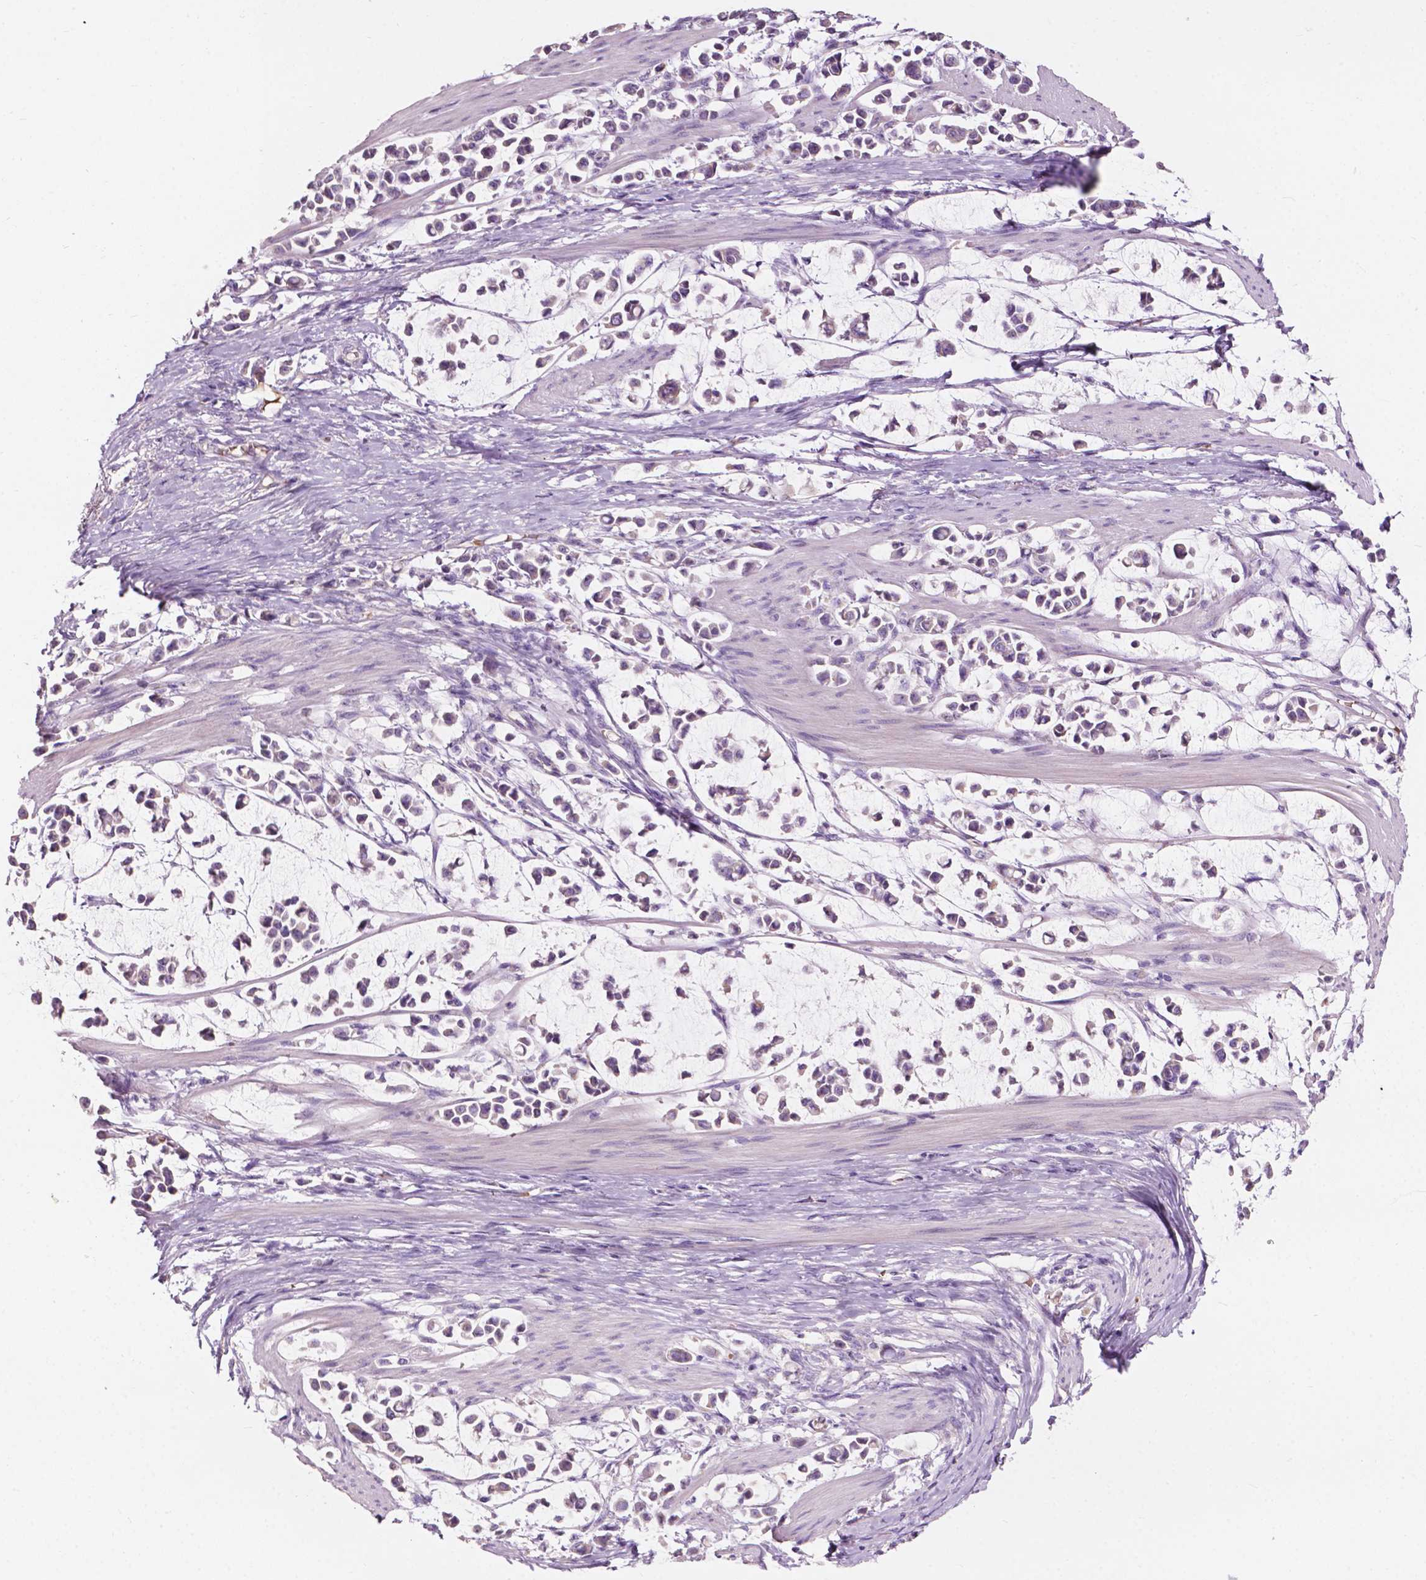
{"staining": {"intensity": "weak", "quantity": "<25%", "location": "cytoplasmic/membranous"}, "tissue": "stomach cancer", "cell_type": "Tumor cells", "image_type": "cancer", "snomed": [{"axis": "morphology", "description": "Adenocarcinoma, NOS"}, {"axis": "topography", "description": "Stomach"}], "caption": "IHC photomicrograph of neoplastic tissue: stomach cancer stained with DAB (3,3'-diaminobenzidine) reveals no significant protein expression in tumor cells.", "gene": "NDUFS1", "patient": {"sex": "male", "age": 82}}